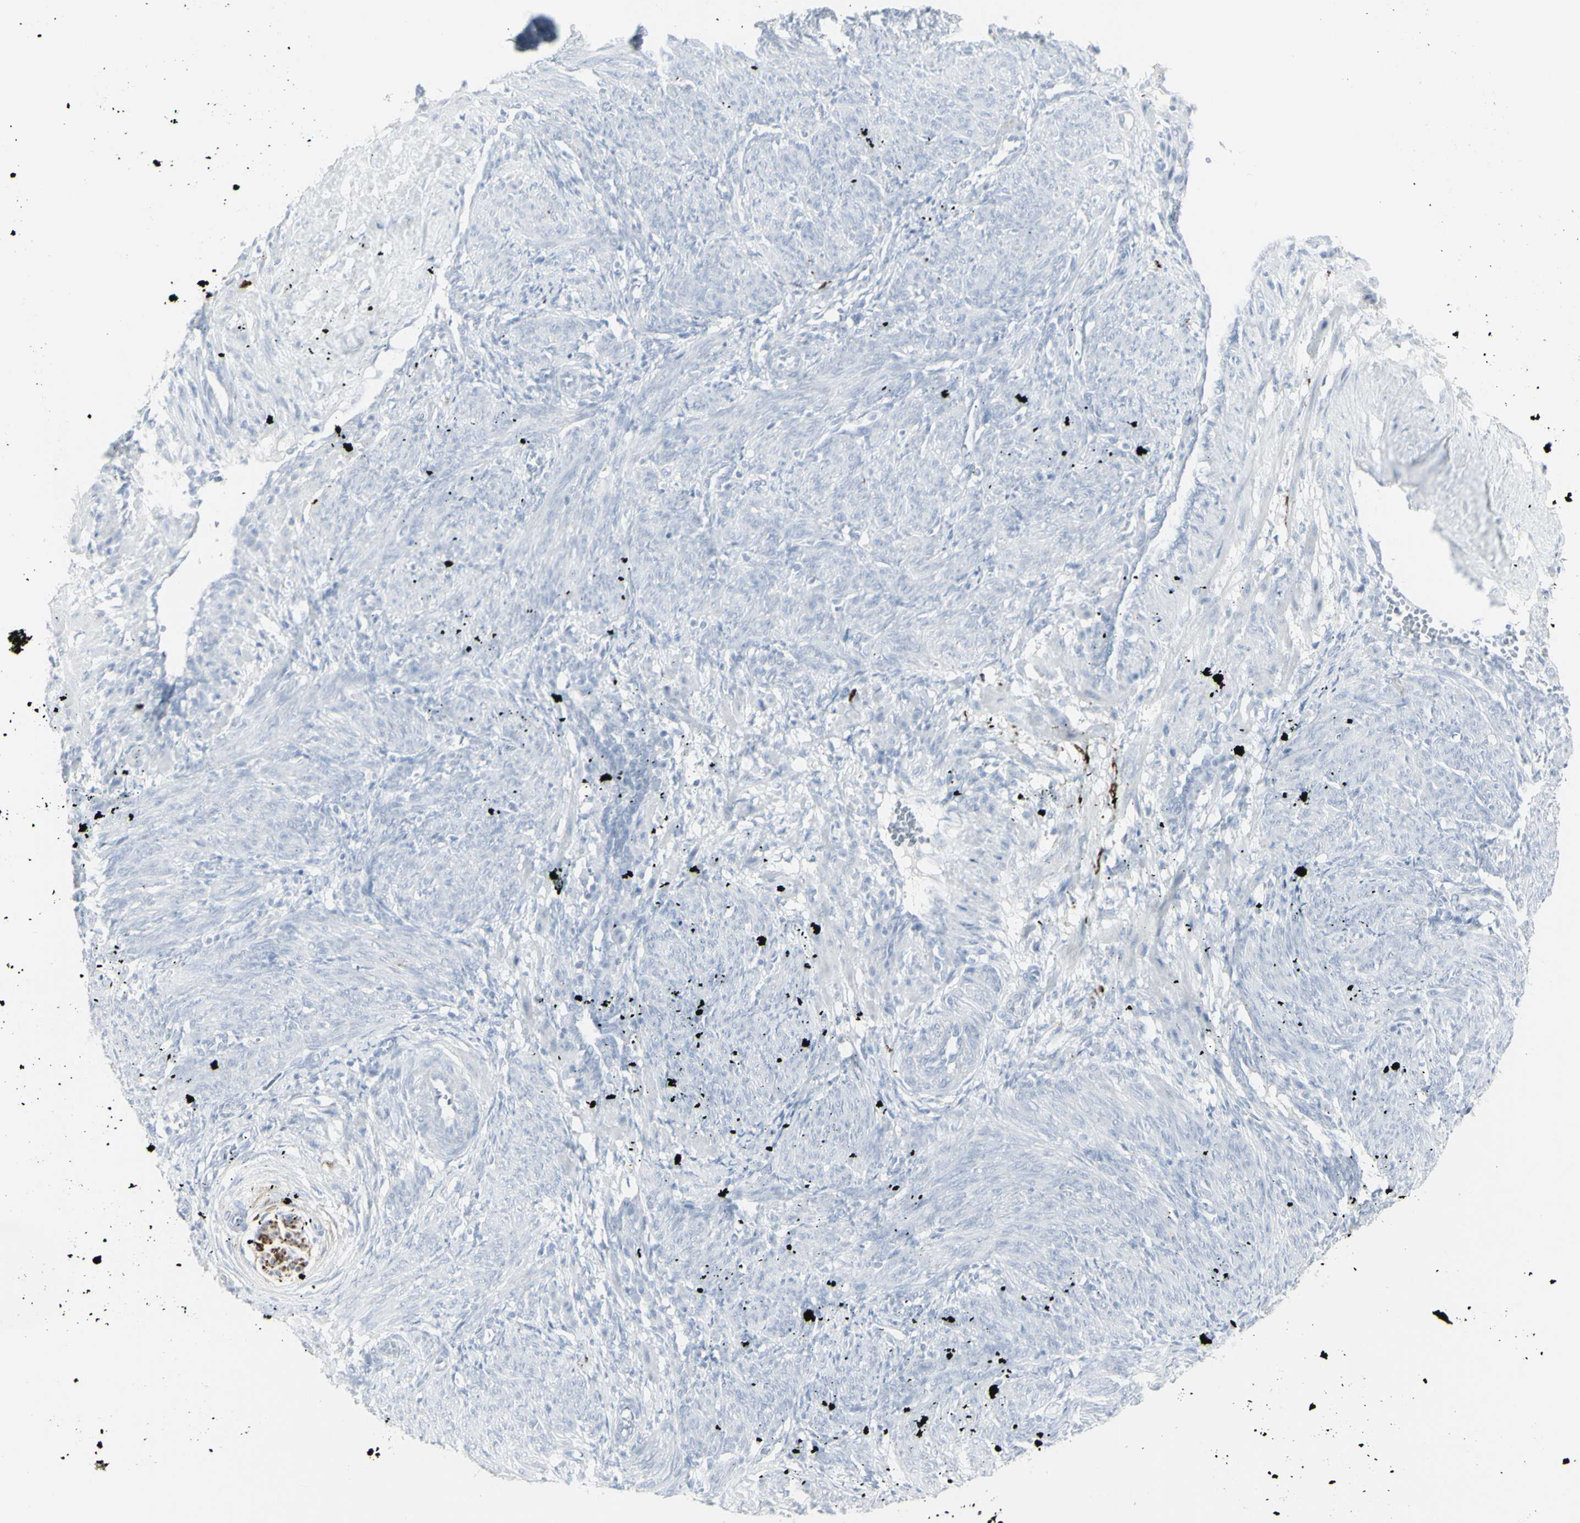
{"staining": {"intensity": "negative", "quantity": "none", "location": "none"}, "tissue": "smooth muscle", "cell_type": "Smooth muscle cells", "image_type": "normal", "snomed": [{"axis": "morphology", "description": "Normal tissue, NOS"}, {"axis": "topography", "description": "Endometrium"}], "caption": "Smooth muscle stained for a protein using immunohistochemistry shows no staining smooth muscle cells.", "gene": "ENSG00000198211", "patient": {"sex": "female", "age": 33}}